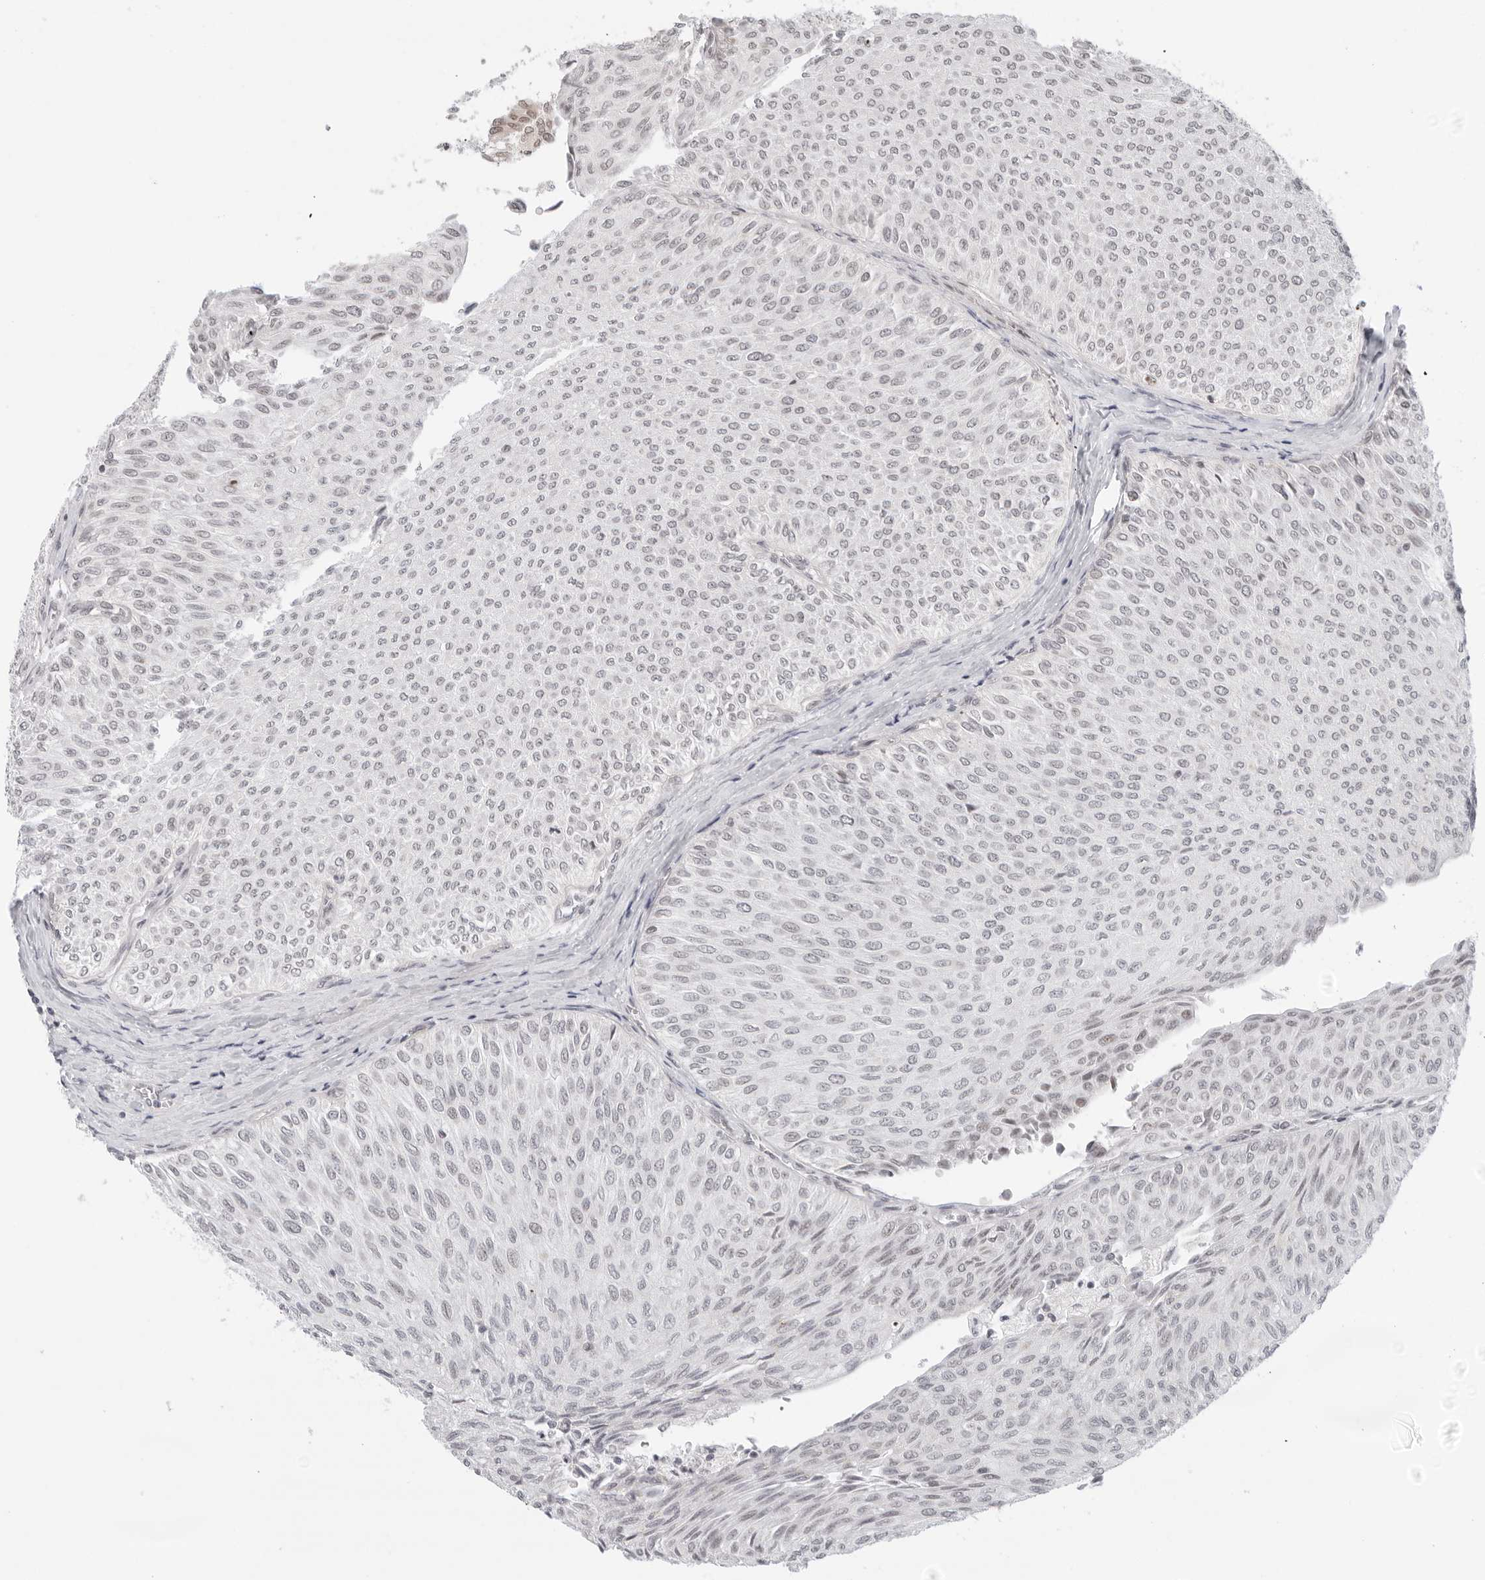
{"staining": {"intensity": "negative", "quantity": "none", "location": "none"}, "tissue": "urothelial cancer", "cell_type": "Tumor cells", "image_type": "cancer", "snomed": [{"axis": "morphology", "description": "Urothelial carcinoma, Low grade"}, {"axis": "topography", "description": "Urinary bladder"}], "caption": "Immunohistochemical staining of human urothelial cancer demonstrates no significant expression in tumor cells.", "gene": "TCIM", "patient": {"sex": "male", "age": 78}}